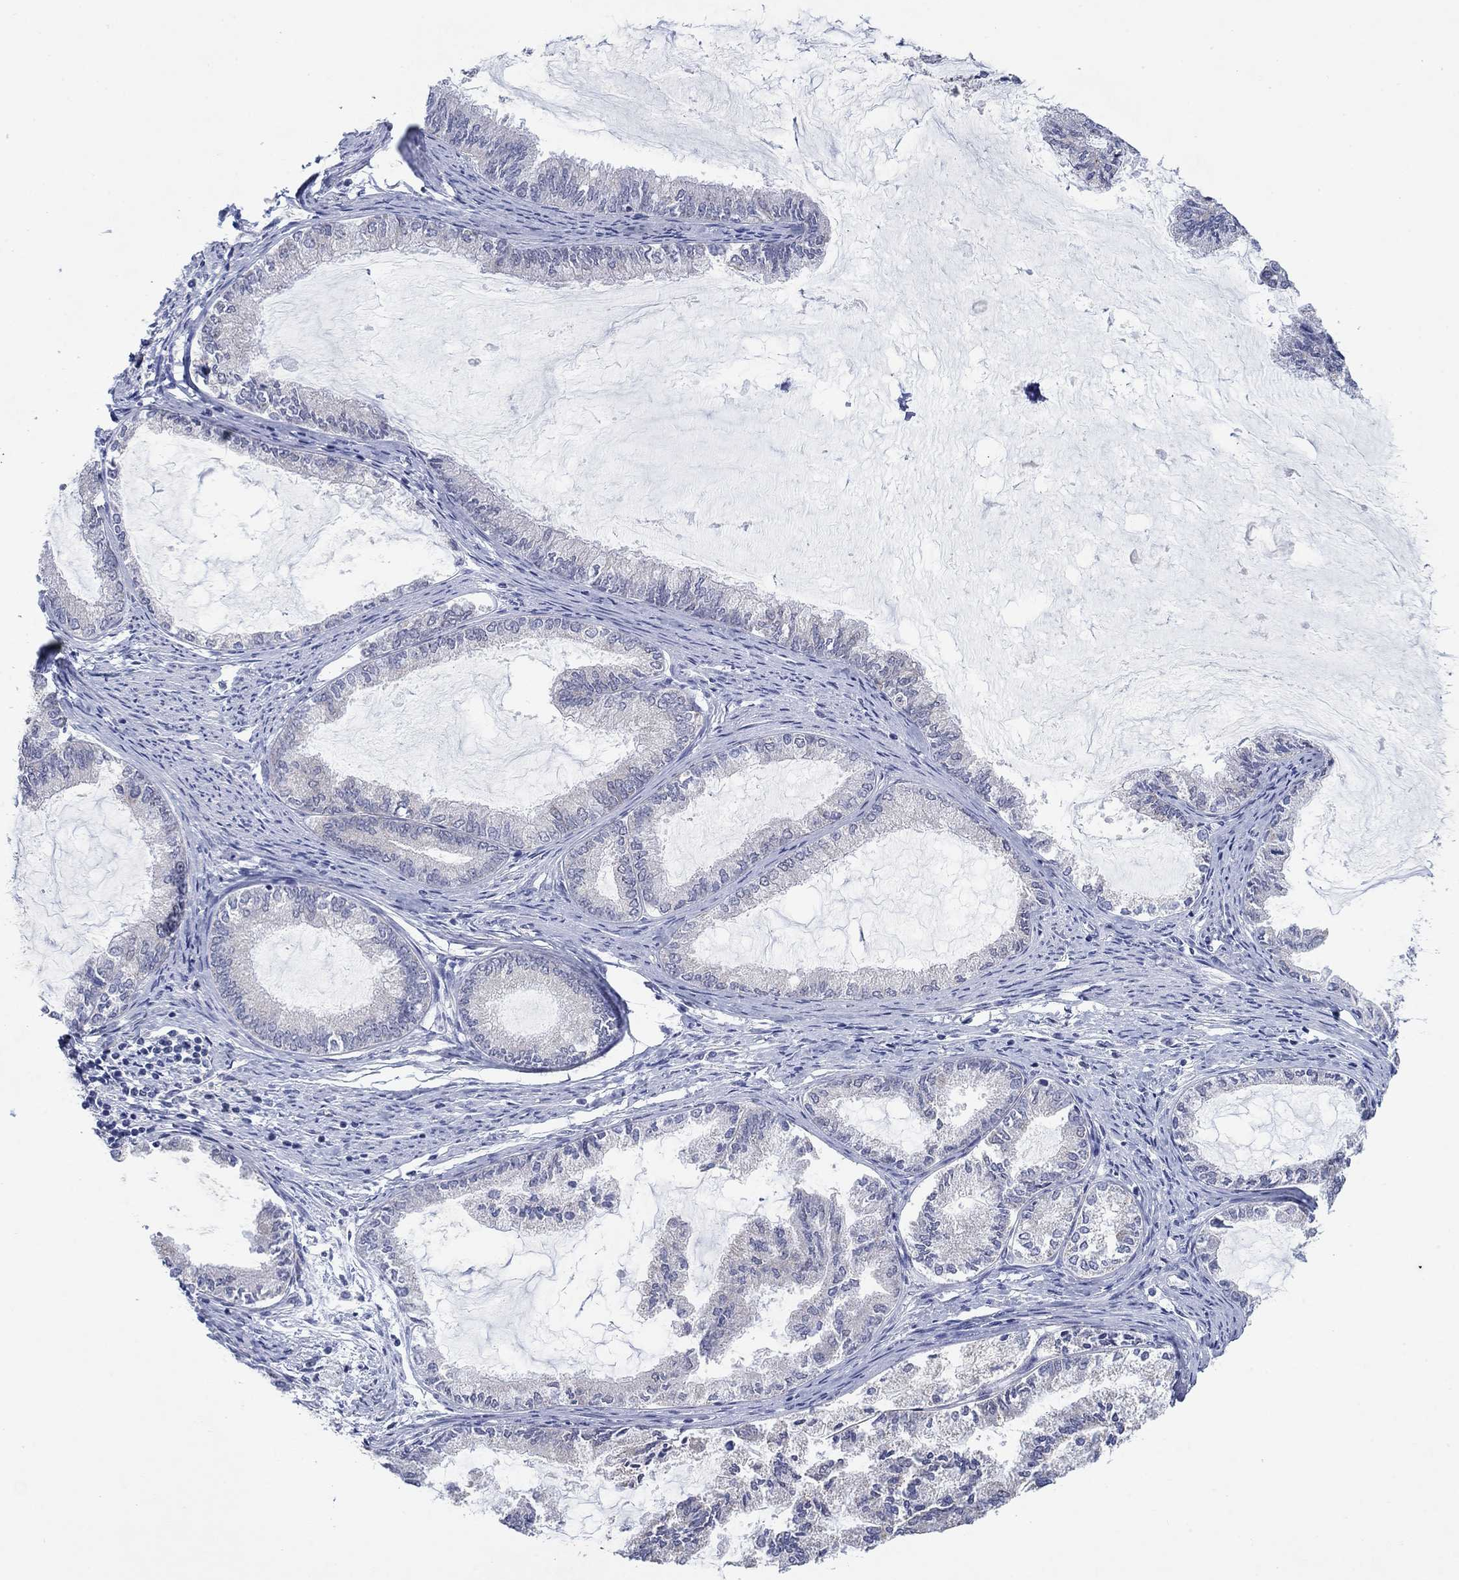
{"staining": {"intensity": "moderate", "quantity": "<25%", "location": "cytoplasmic/membranous"}, "tissue": "endometrial cancer", "cell_type": "Tumor cells", "image_type": "cancer", "snomed": [{"axis": "morphology", "description": "Adenocarcinoma, NOS"}, {"axis": "topography", "description": "Endometrium"}], "caption": "Tumor cells exhibit moderate cytoplasmic/membranous staining in about <25% of cells in endometrial cancer (adenocarcinoma).", "gene": "SDC1", "patient": {"sex": "female", "age": 86}}